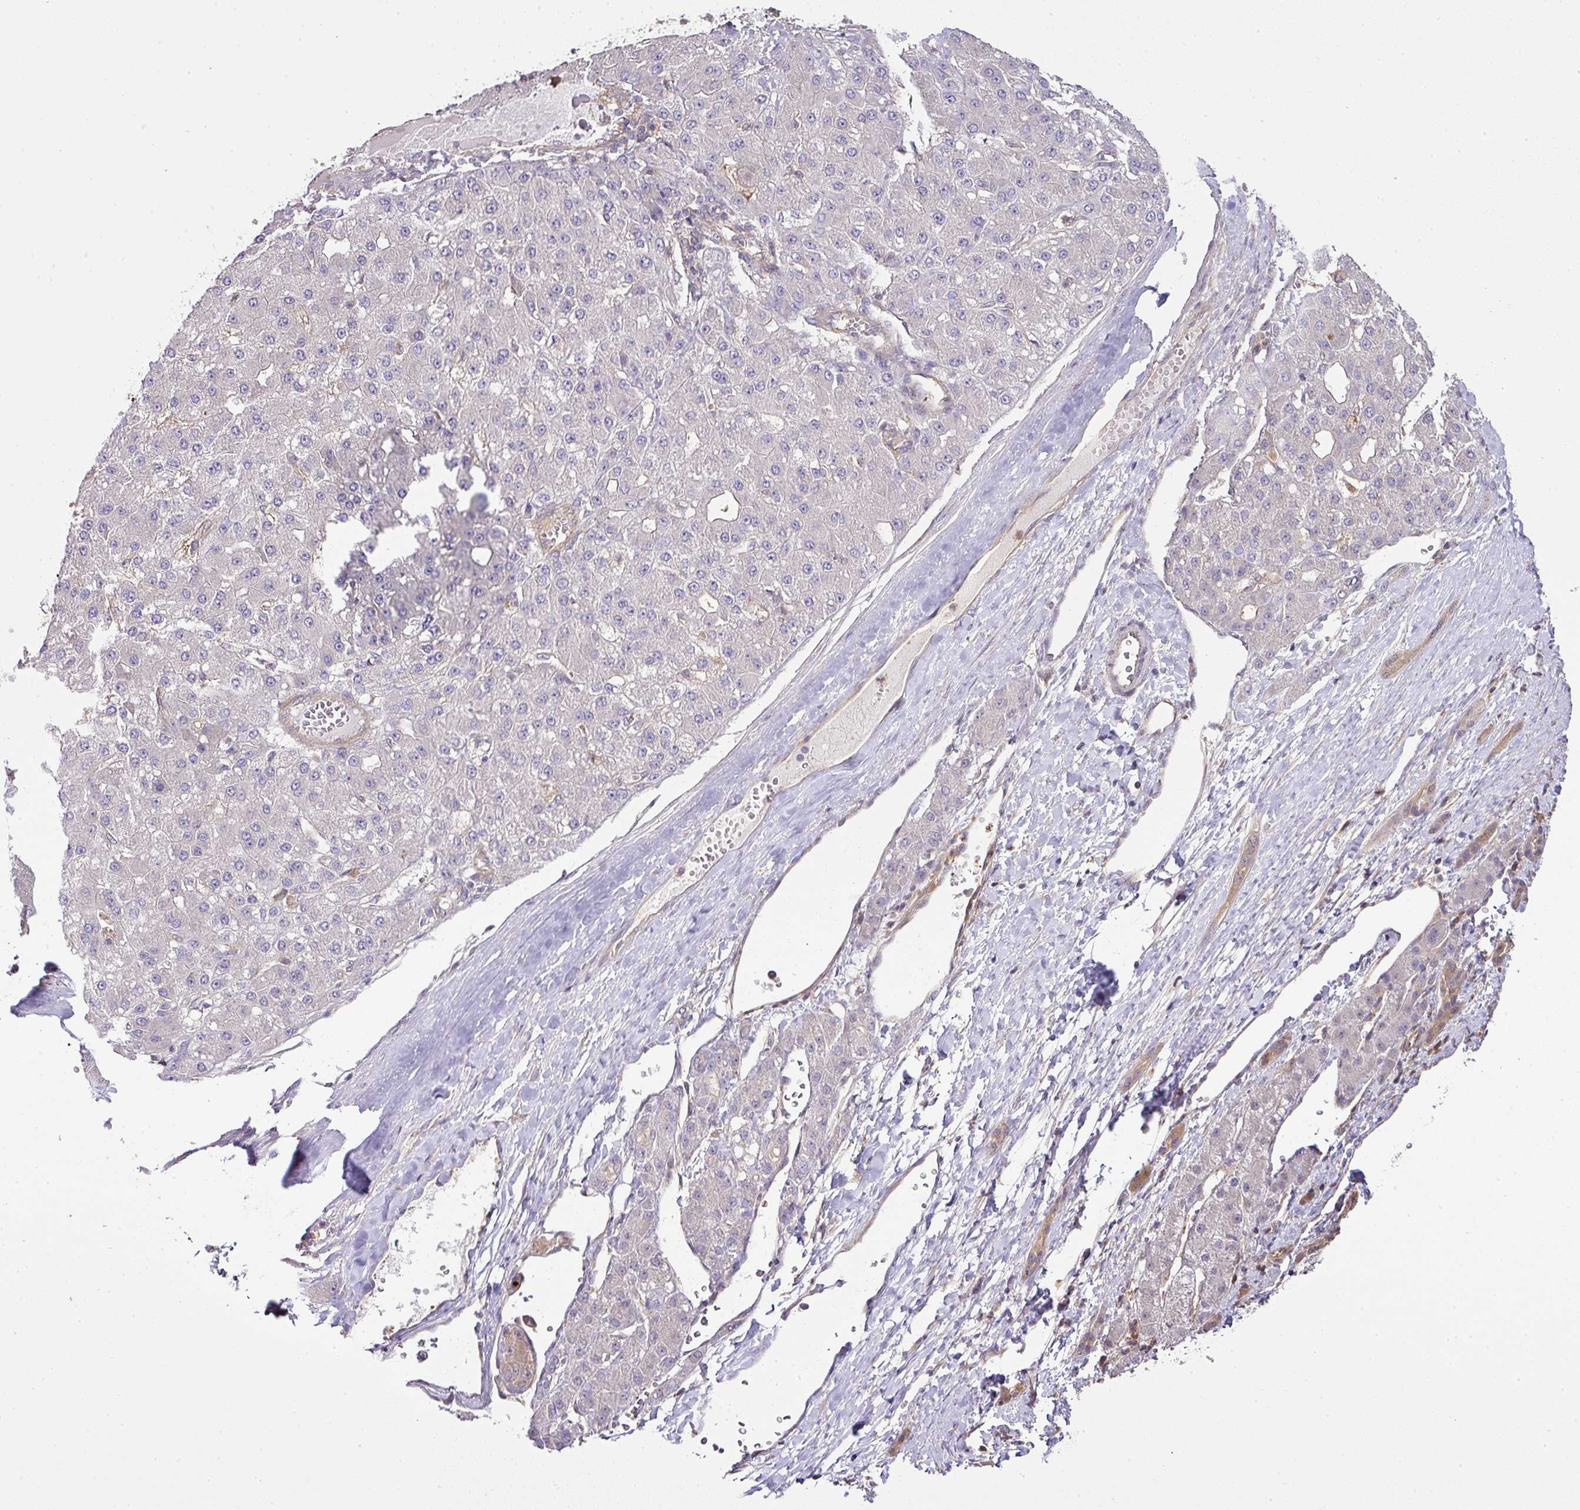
{"staining": {"intensity": "negative", "quantity": "none", "location": "none"}, "tissue": "liver cancer", "cell_type": "Tumor cells", "image_type": "cancer", "snomed": [{"axis": "morphology", "description": "Carcinoma, Hepatocellular, NOS"}, {"axis": "topography", "description": "Liver"}], "caption": "Micrograph shows no significant protein staining in tumor cells of liver cancer (hepatocellular carcinoma).", "gene": "TMEM107", "patient": {"sex": "male", "age": 67}}